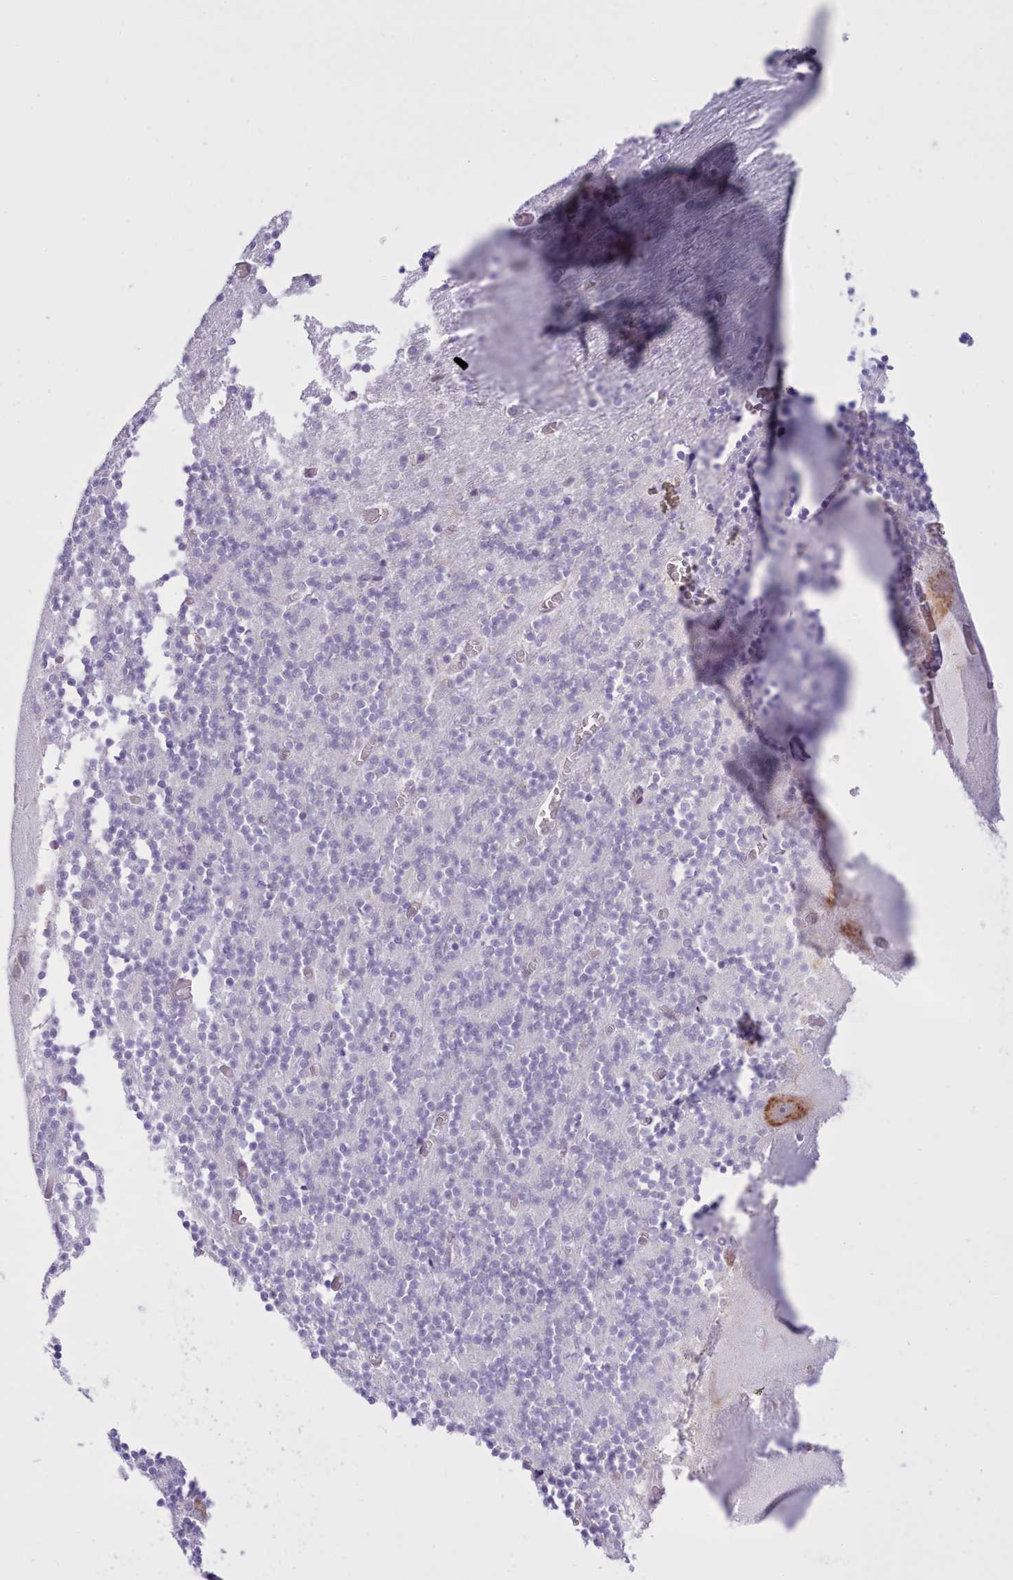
{"staining": {"intensity": "negative", "quantity": "none", "location": "none"}, "tissue": "cerebellum", "cell_type": "Cells in granular layer", "image_type": "normal", "snomed": [{"axis": "morphology", "description": "Normal tissue, NOS"}, {"axis": "topography", "description": "Cerebellum"}], "caption": "A micrograph of human cerebellum is negative for staining in cells in granular layer.", "gene": "SEC61B", "patient": {"sex": "female", "age": 28}}